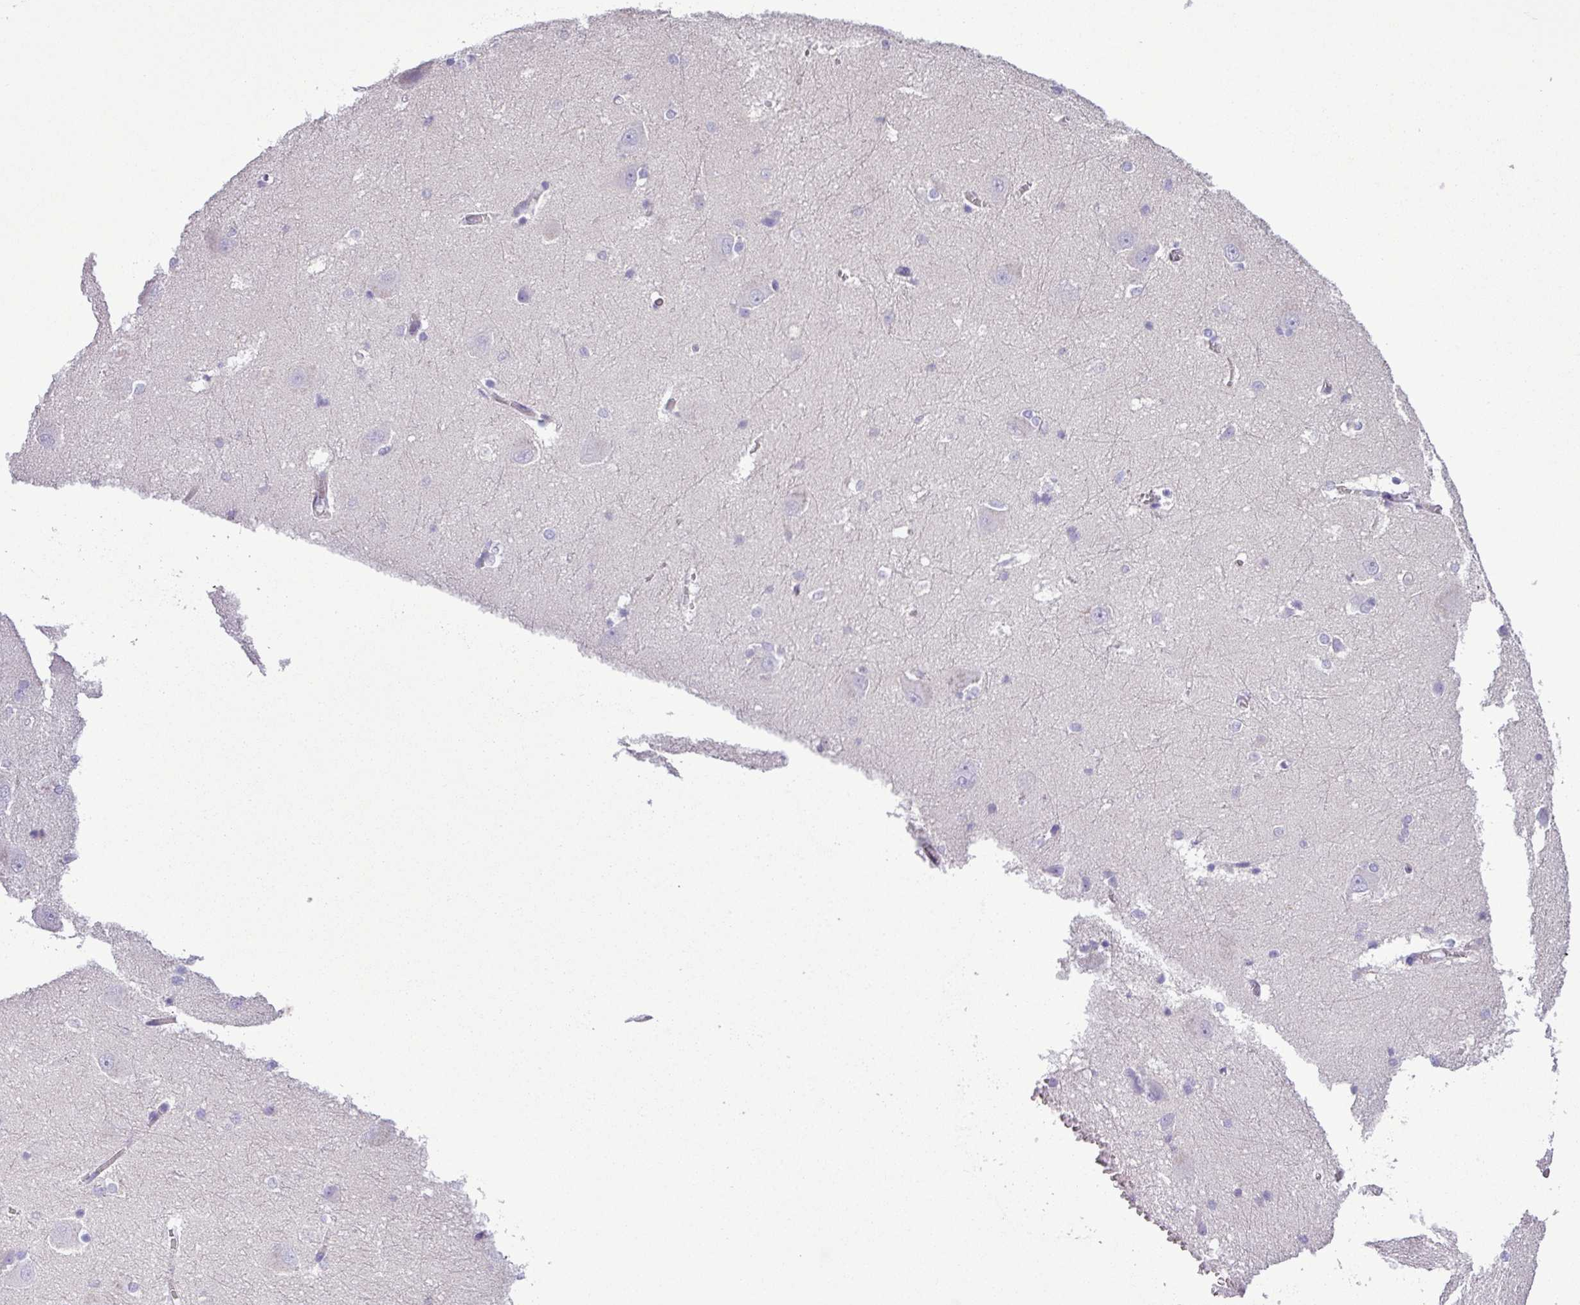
{"staining": {"intensity": "negative", "quantity": "none", "location": "none"}, "tissue": "hippocampus", "cell_type": "Glial cells", "image_type": "normal", "snomed": [{"axis": "morphology", "description": "Normal tissue, NOS"}, {"axis": "topography", "description": "Hippocampus"}], "caption": "Protein analysis of unremarkable hippocampus reveals no significant staining in glial cells.", "gene": "ZNF334", "patient": {"sex": "female", "age": 64}}